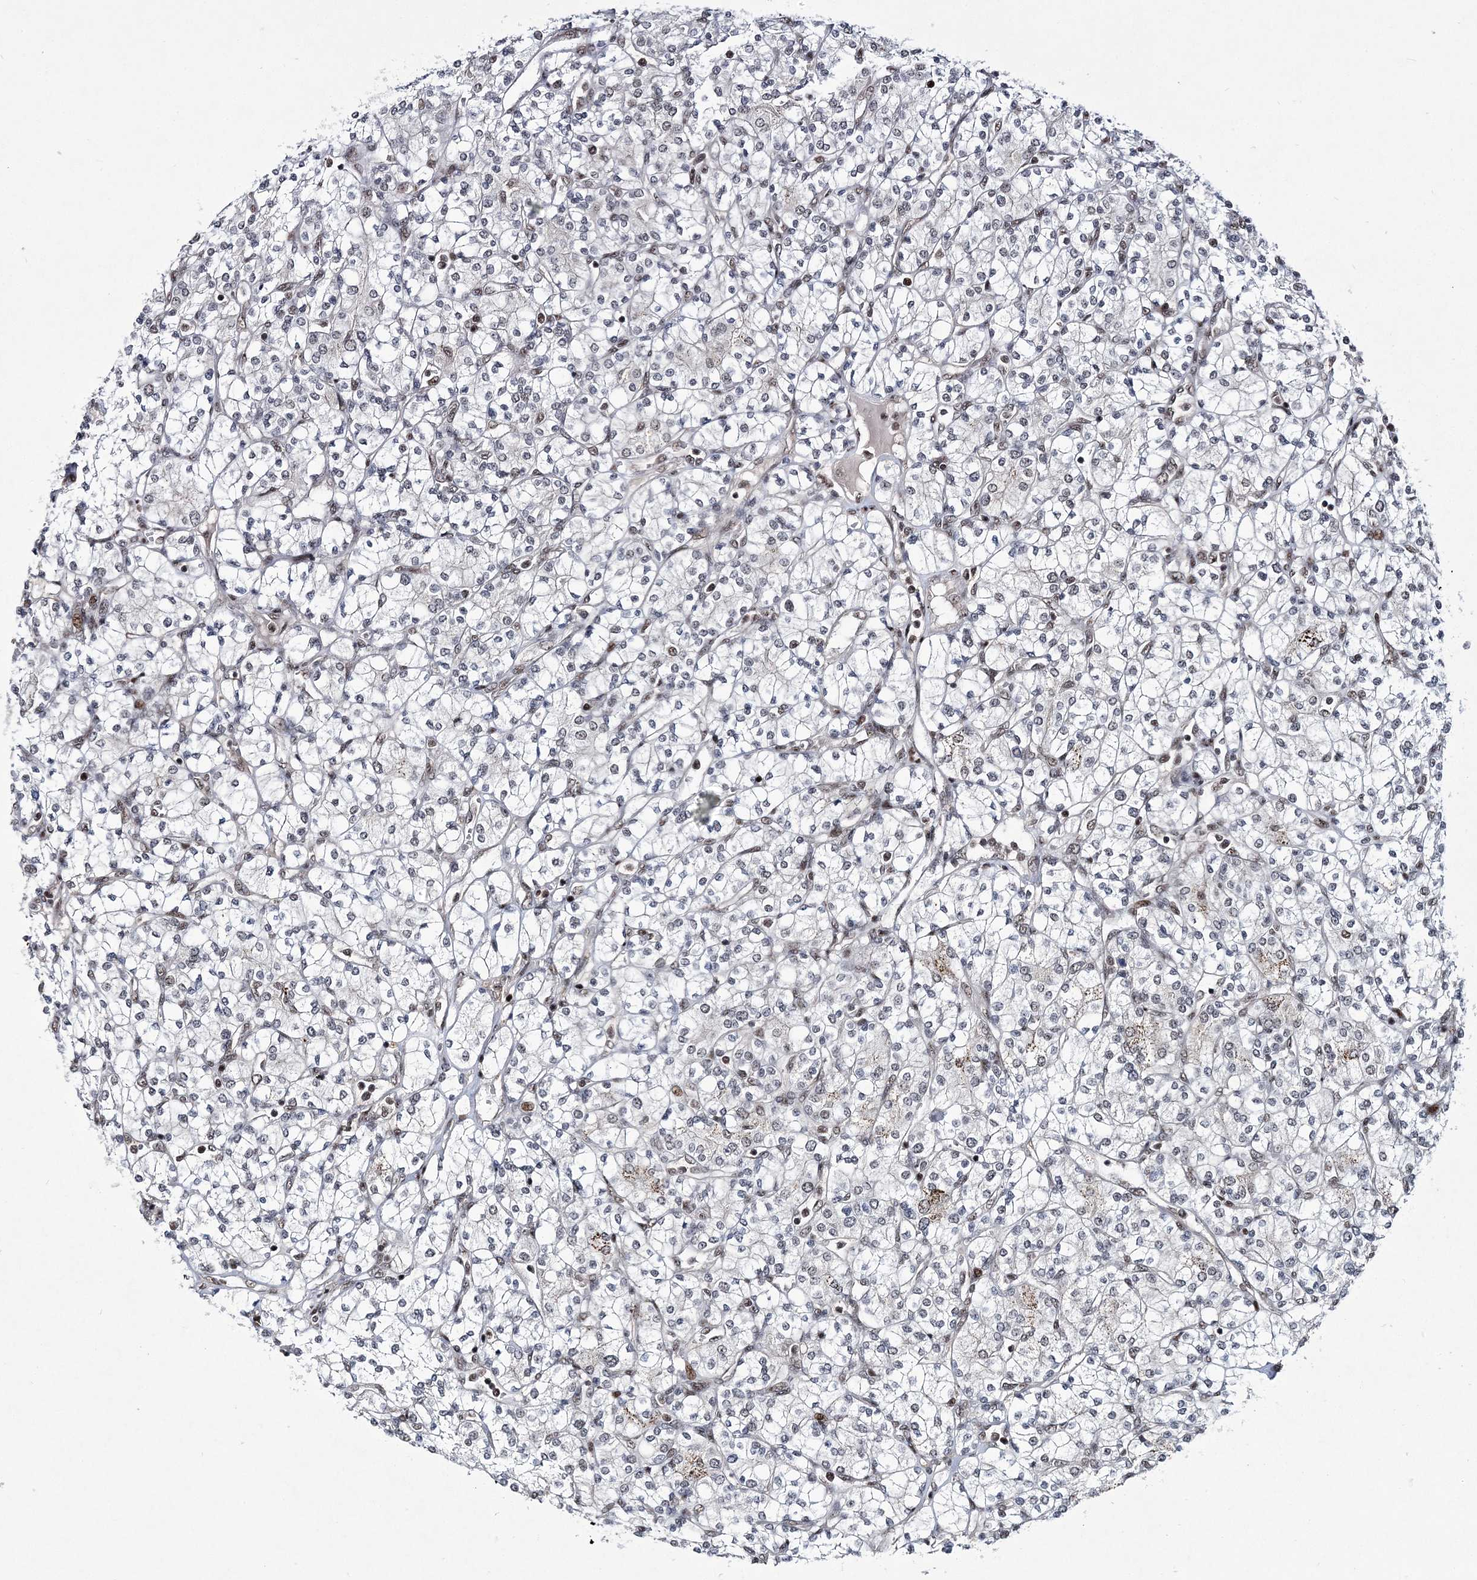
{"staining": {"intensity": "weak", "quantity": "<25%", "location": "nuclear"}, "tissue": "renal cancer", "cell_type": "Tumor cells", "image_type": "cancer", "snomed": [{"axis": "morphology", "description": "Adenocarcinoma, NOS"}, {"axis": "topography", "description": "Kidney"}], "caption": "Tumor cells are negative for protein expression in human adenocarcinoma (renal). (IHC, brightfield microscopy, high magnification).", "gene": "TATDN2", "patient": {"sex": "male", "age": 77}}